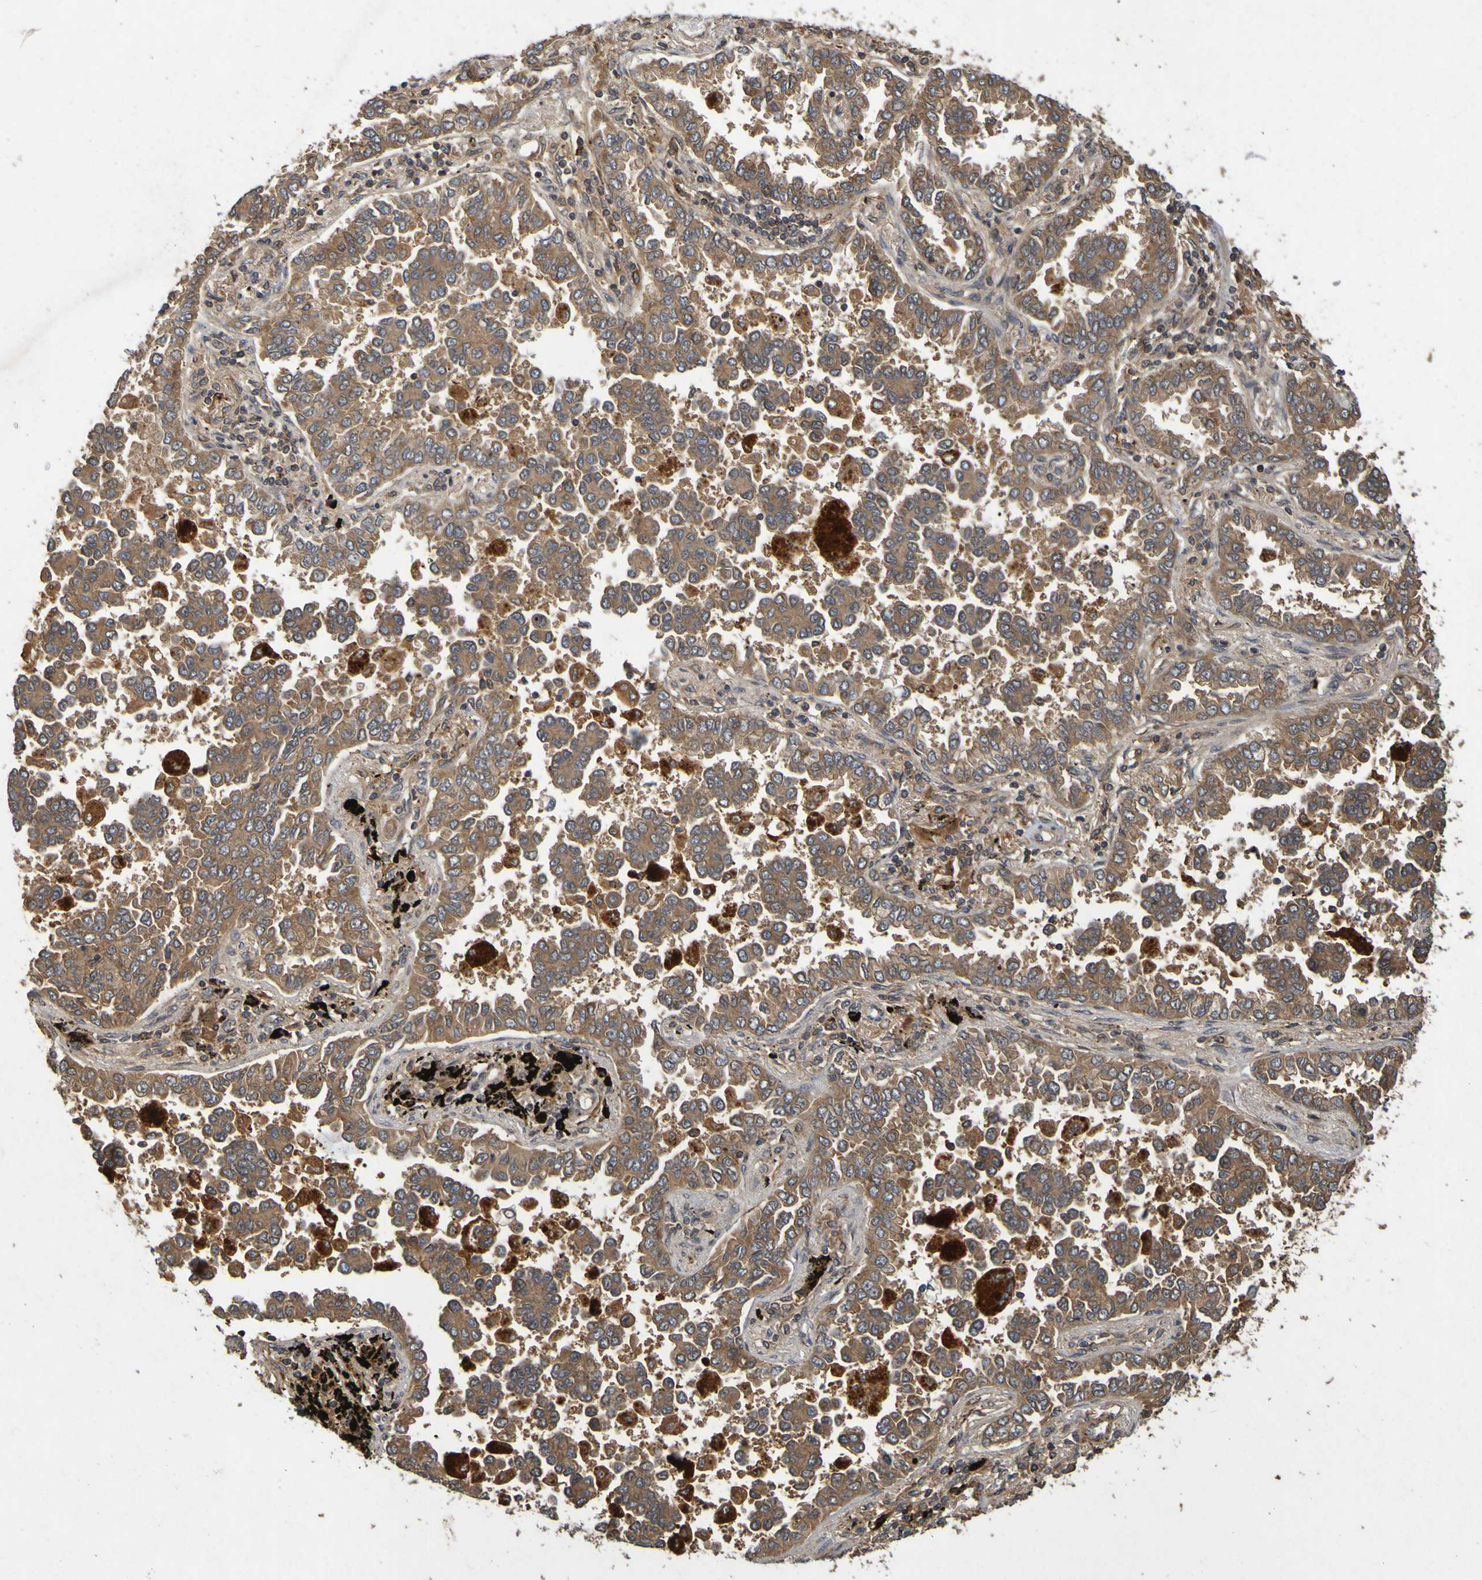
{"staining": {"intensity": "moderate", "quantity": ">75%", "location": "cytoplasmic/membranous"}, "tissue": "lung cancer", "cell_type": "Tumor cells", "image_type": "cancer", "snomed": [{"axis": "morphology", "description": "Normal tissue, NOS"}, {"axis": "morphology", "description": "Adenocarcinoma, NOS"}, {"axis": "topography", "description": "Lung"}], "caption": "Immunohistochemistry photomicrograph of human lung cancer (adenocarcinoma) stained for a protein (brown), which demonstrates medium levels of moderate cytoplasmic/membranous staining in about >75% of tumor cells.", "gene": "OCRL", "patient": {"sex": "male", "age": 59}}